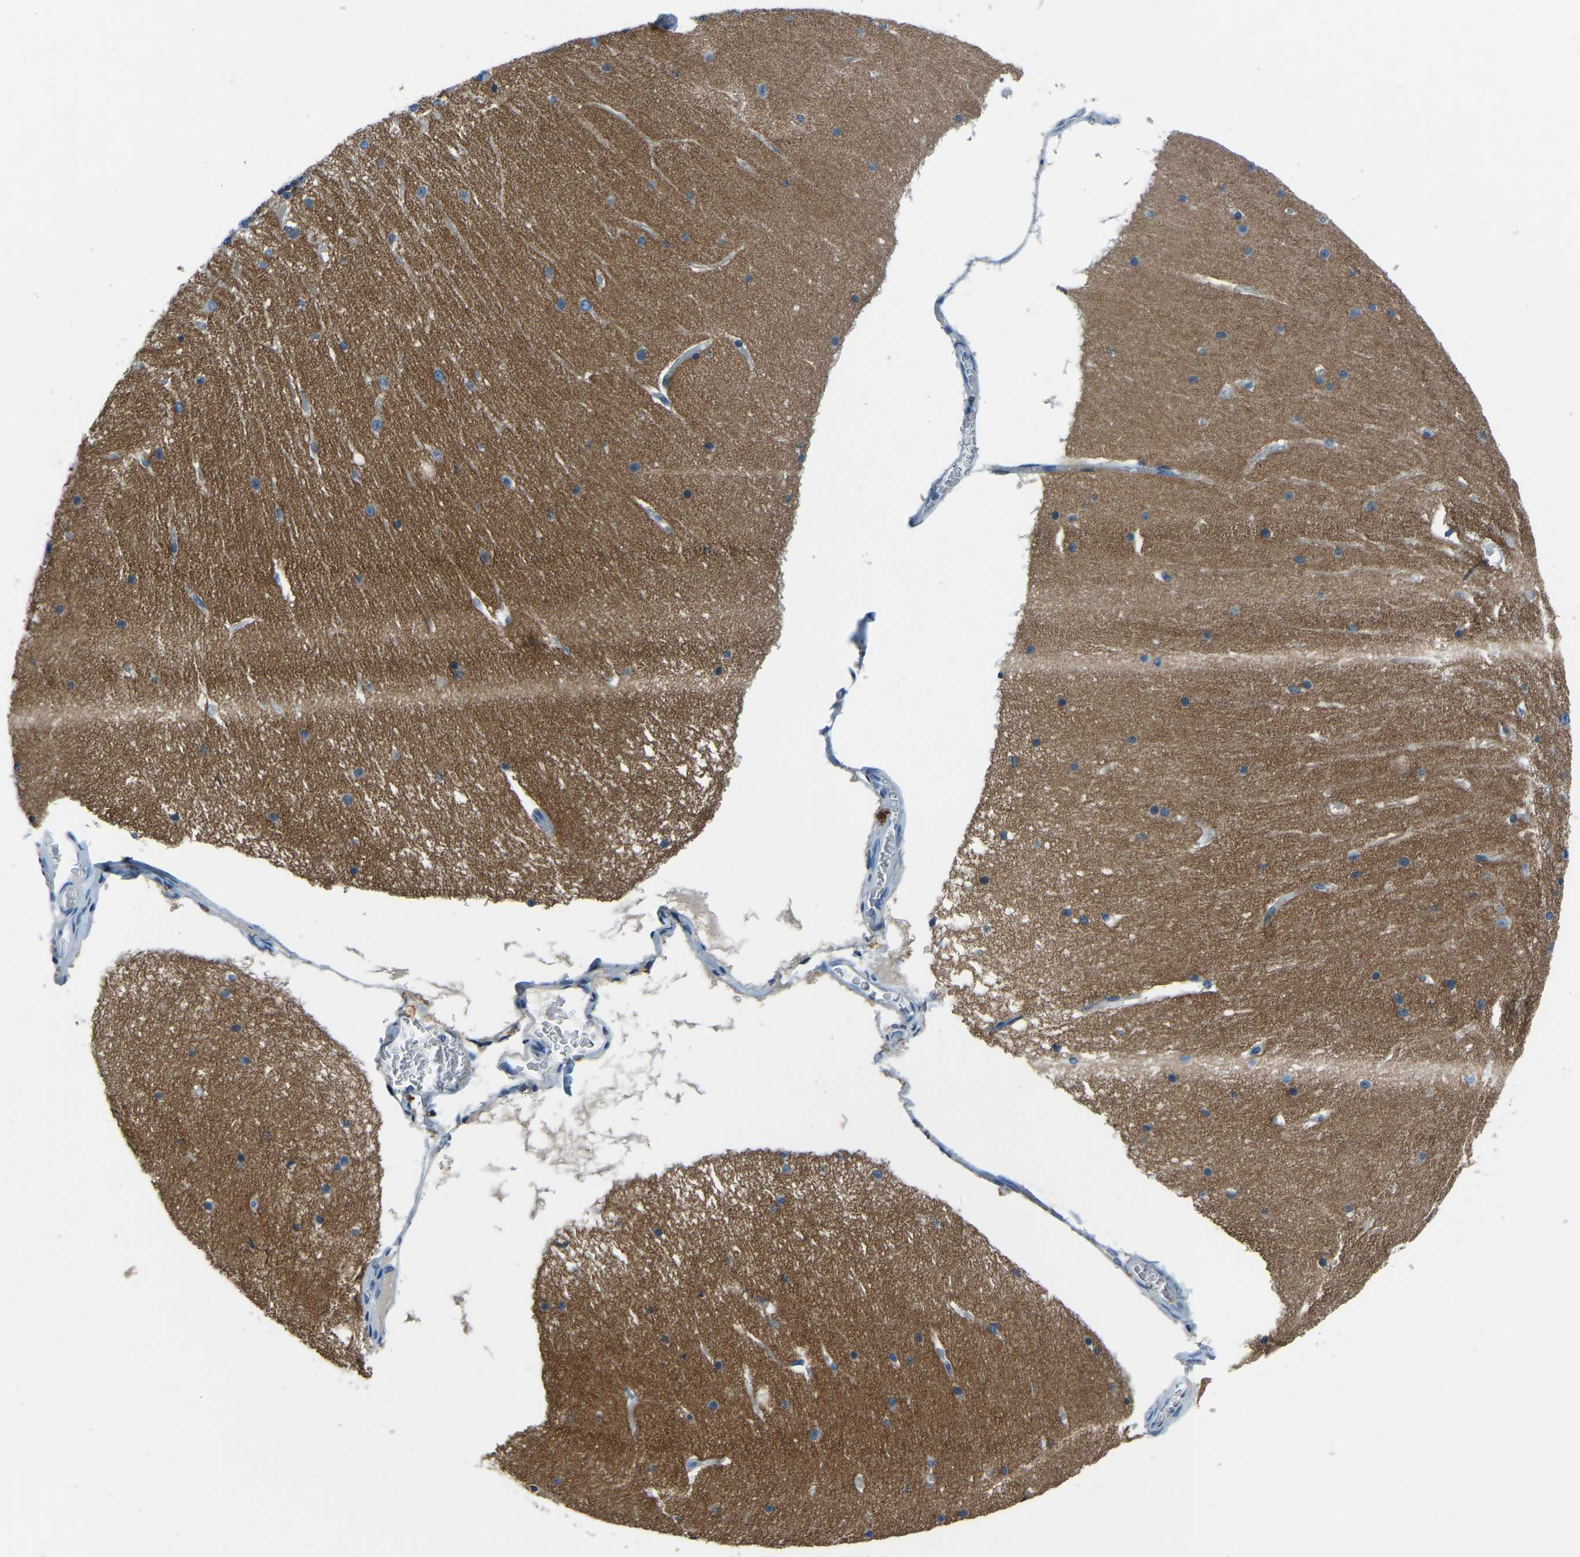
{"staining": {"intensity": "moderate", "quantity": "25%-75%", "location": "cytoplasmic/membranous"}, "tissue": "cerebellum", "cell_type": "Cells in granular layer", "image_type": "normal", "snomed": [{"axis": "morphology", "description": "Normal tissue, NOS"}, {"axis": "topography", "description": "Cerebellum"}], "caption": "The image displays staining of benign cerebellum, revealing moderate cytoplasmic/membranous protein positivity (brown color) within cells in granular layer. Nuclei are stained in blue.", "gene": "XIRP1", "patient": {"sex": "female", "age": 19}}